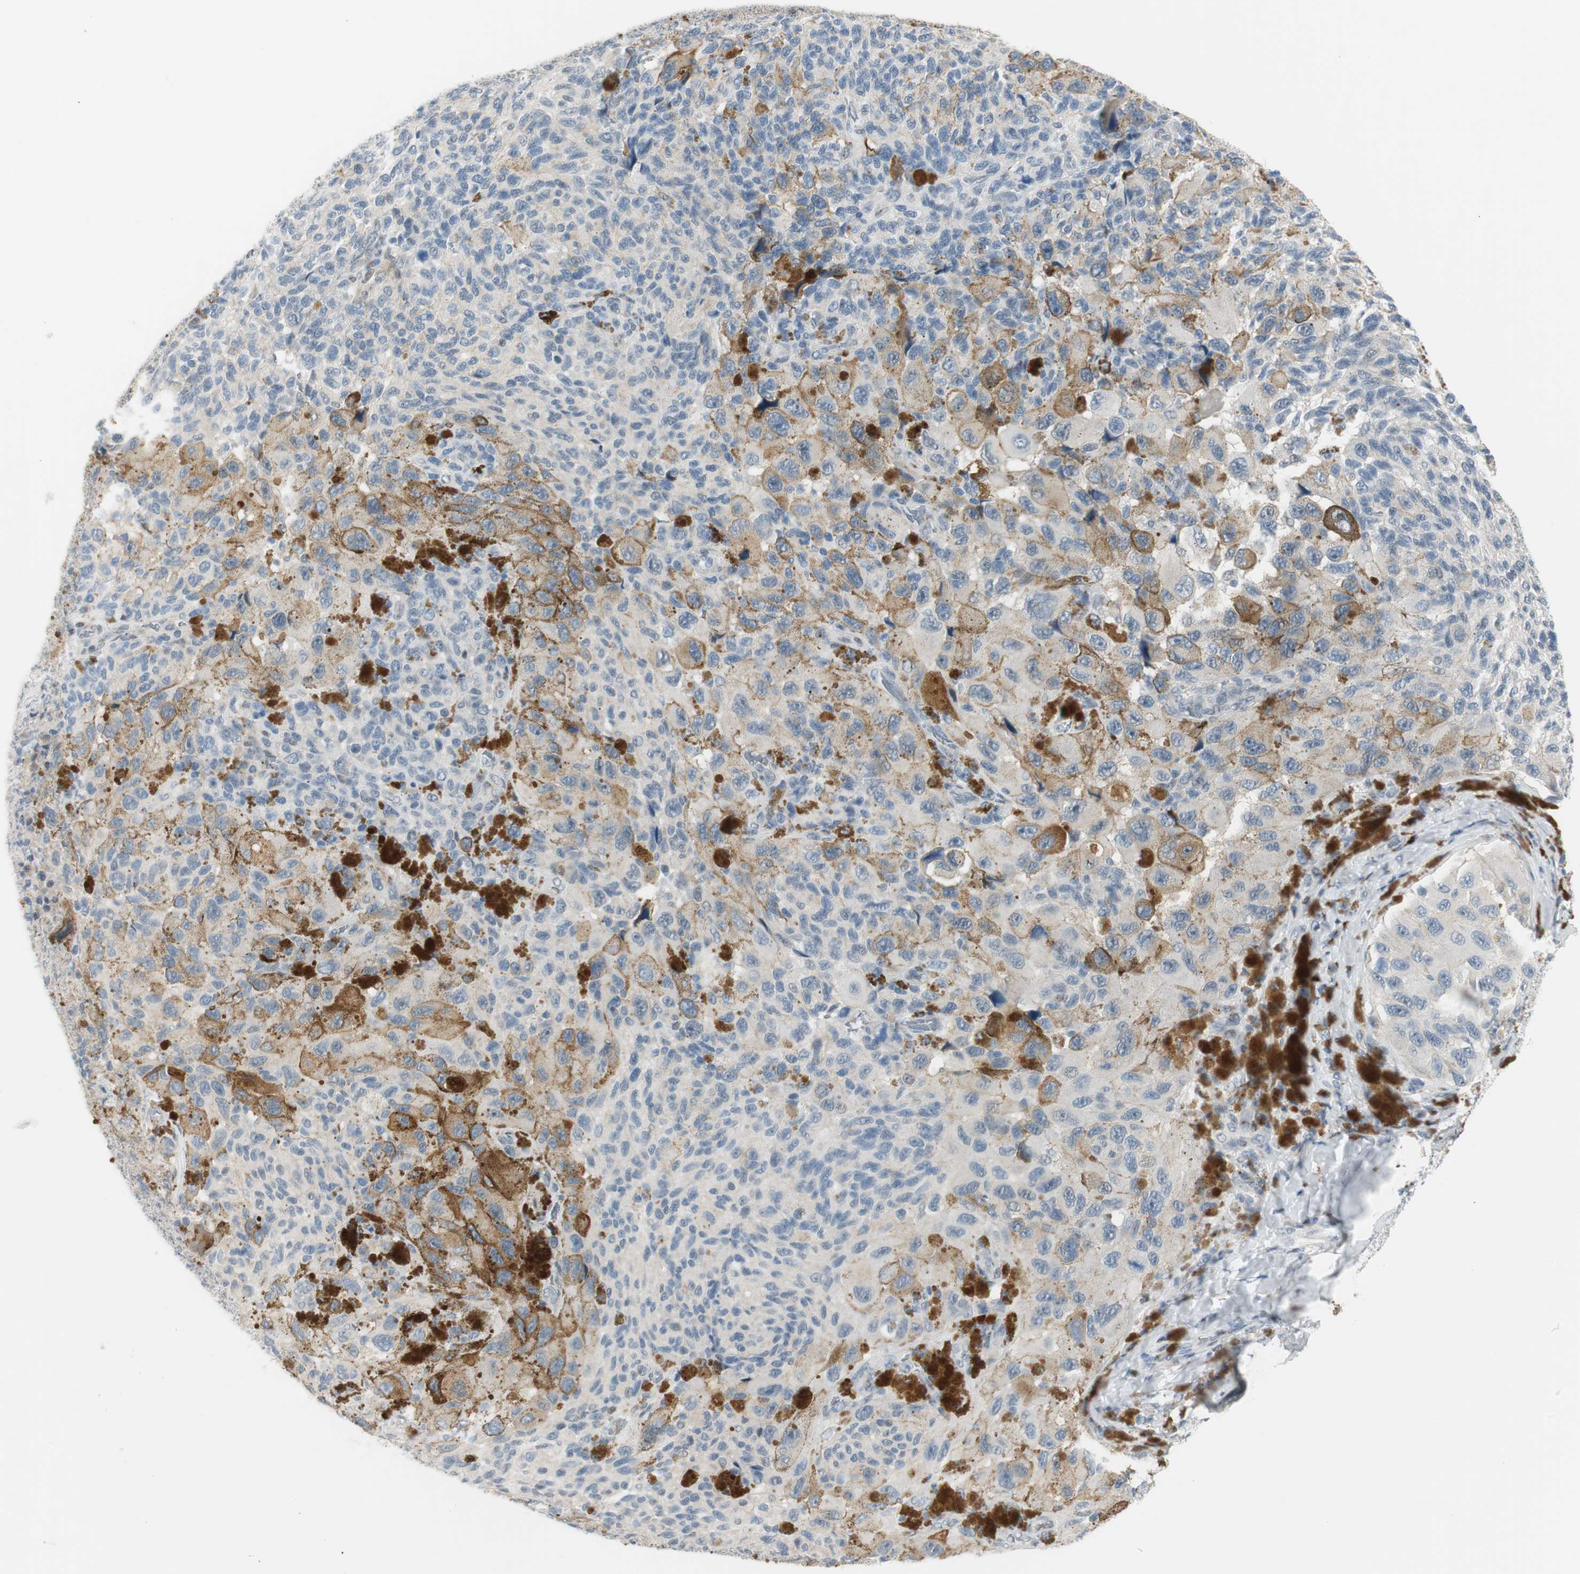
{"staining": {"intensity": "negative", "quantity": "none", "location": "none"}, "tissue": "melanoma", "cell_type": "Tumor cells", "image_type": "cancer", "snomed": [{"axis": "morphology", "description": "Malignant melanoma, NOS"}, {"axis": "topography", "description": "Skin"}], "caption": "Tumor cells show no significant staining in melanoma.", "gene": "B4GALNT1", "patient": {"sex": "female", "age": 73}}